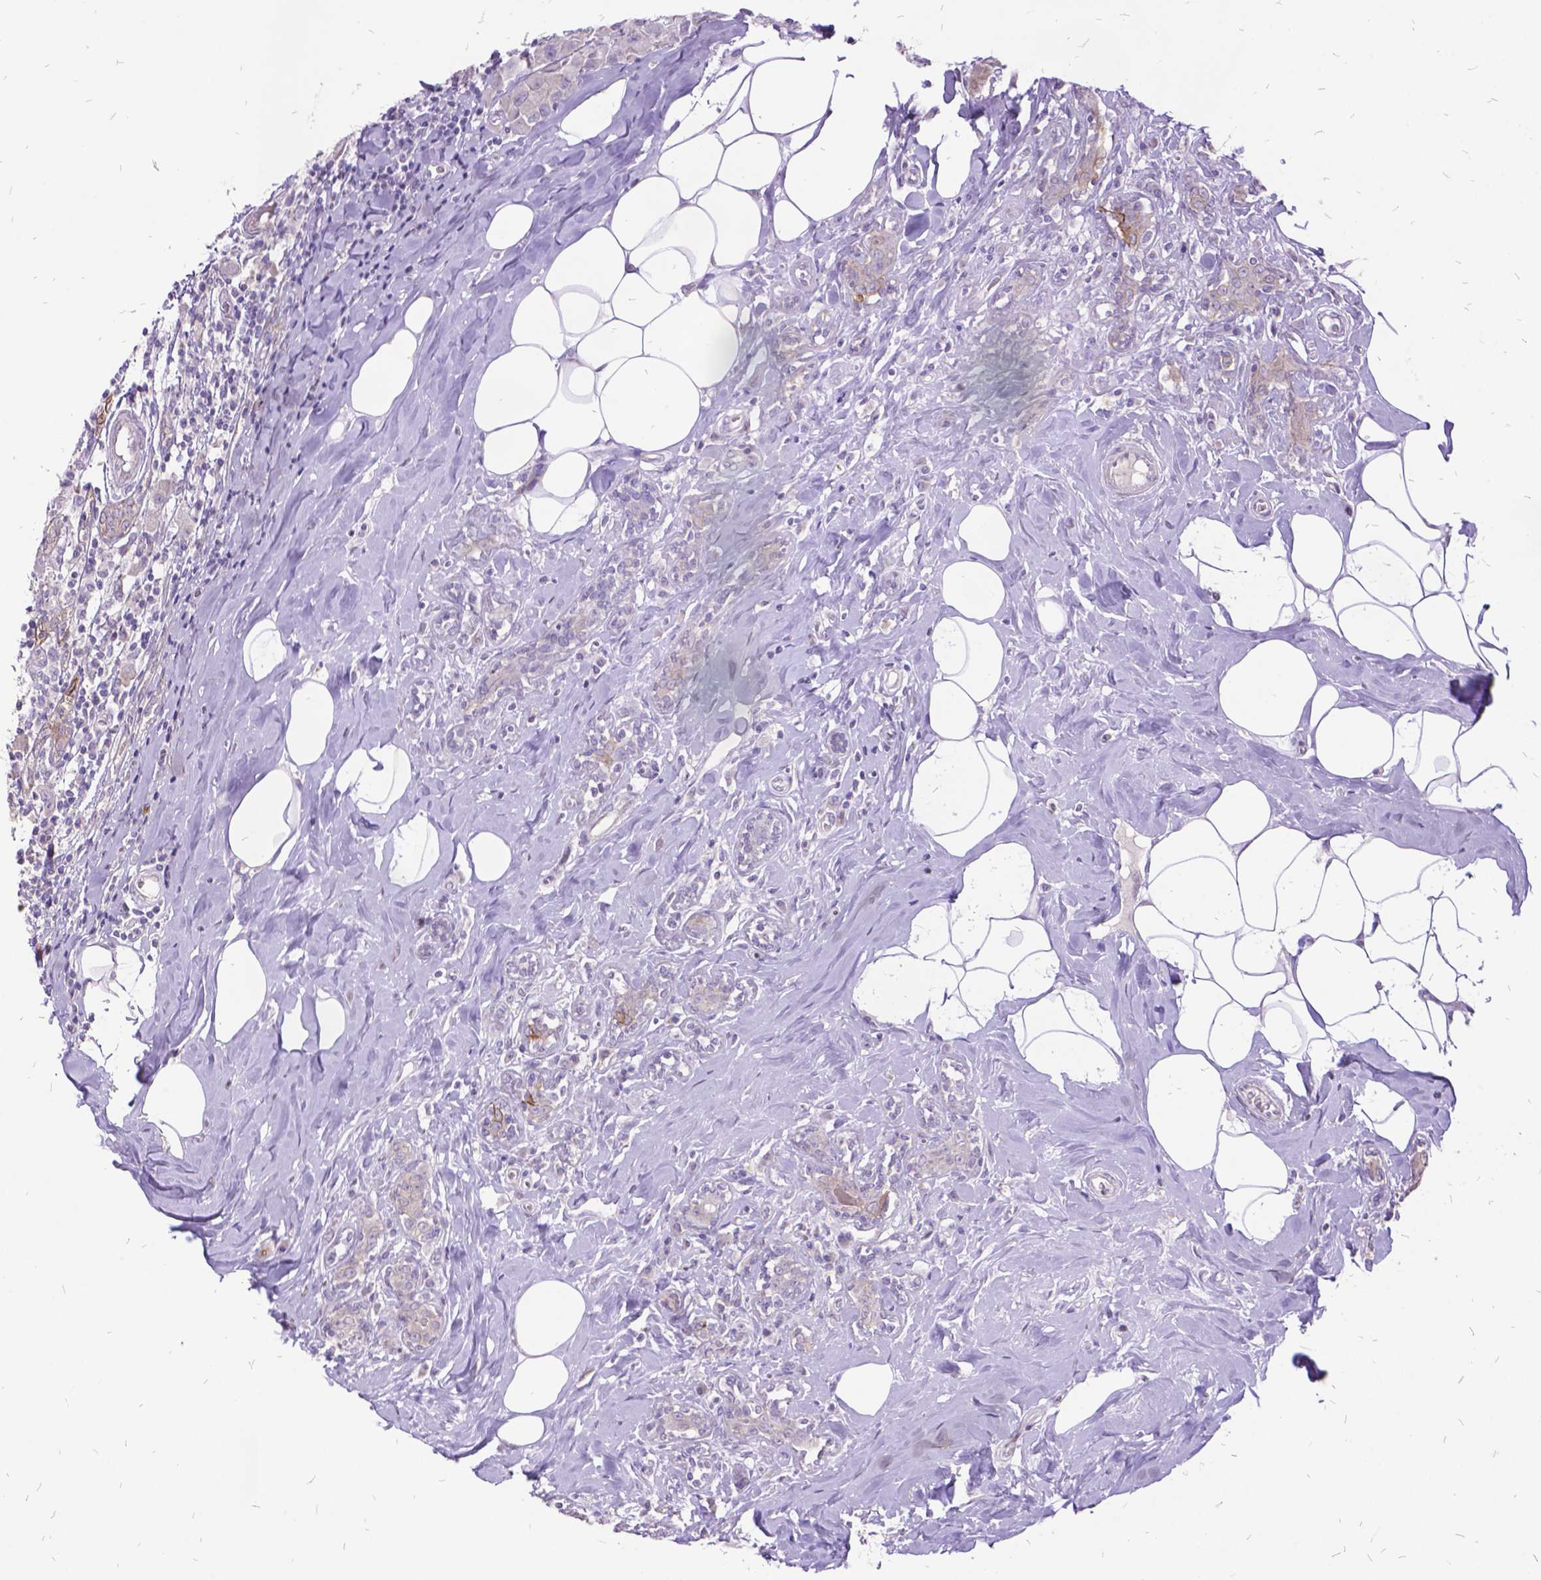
{"staining": {"intensity": "negative", "quantity": "none", "location": "none"}, "tissue": "breast cancer", "cell_type": "Tumor cells", "image_type": "cancer", "snomed": [{"axis": "morphology", "description": "Normal tissue, NOS"}, {"axis": "morphology", "description": "Duct carcinoma"}, {"axis": "topography", "description": "Breast"}], "caption": "Tumor cells show no significant staining in breast cancer (infiltrating ductal carcinoma).", "gene": "ITGB6", "patient": {"sex": "female", "age": 43}}